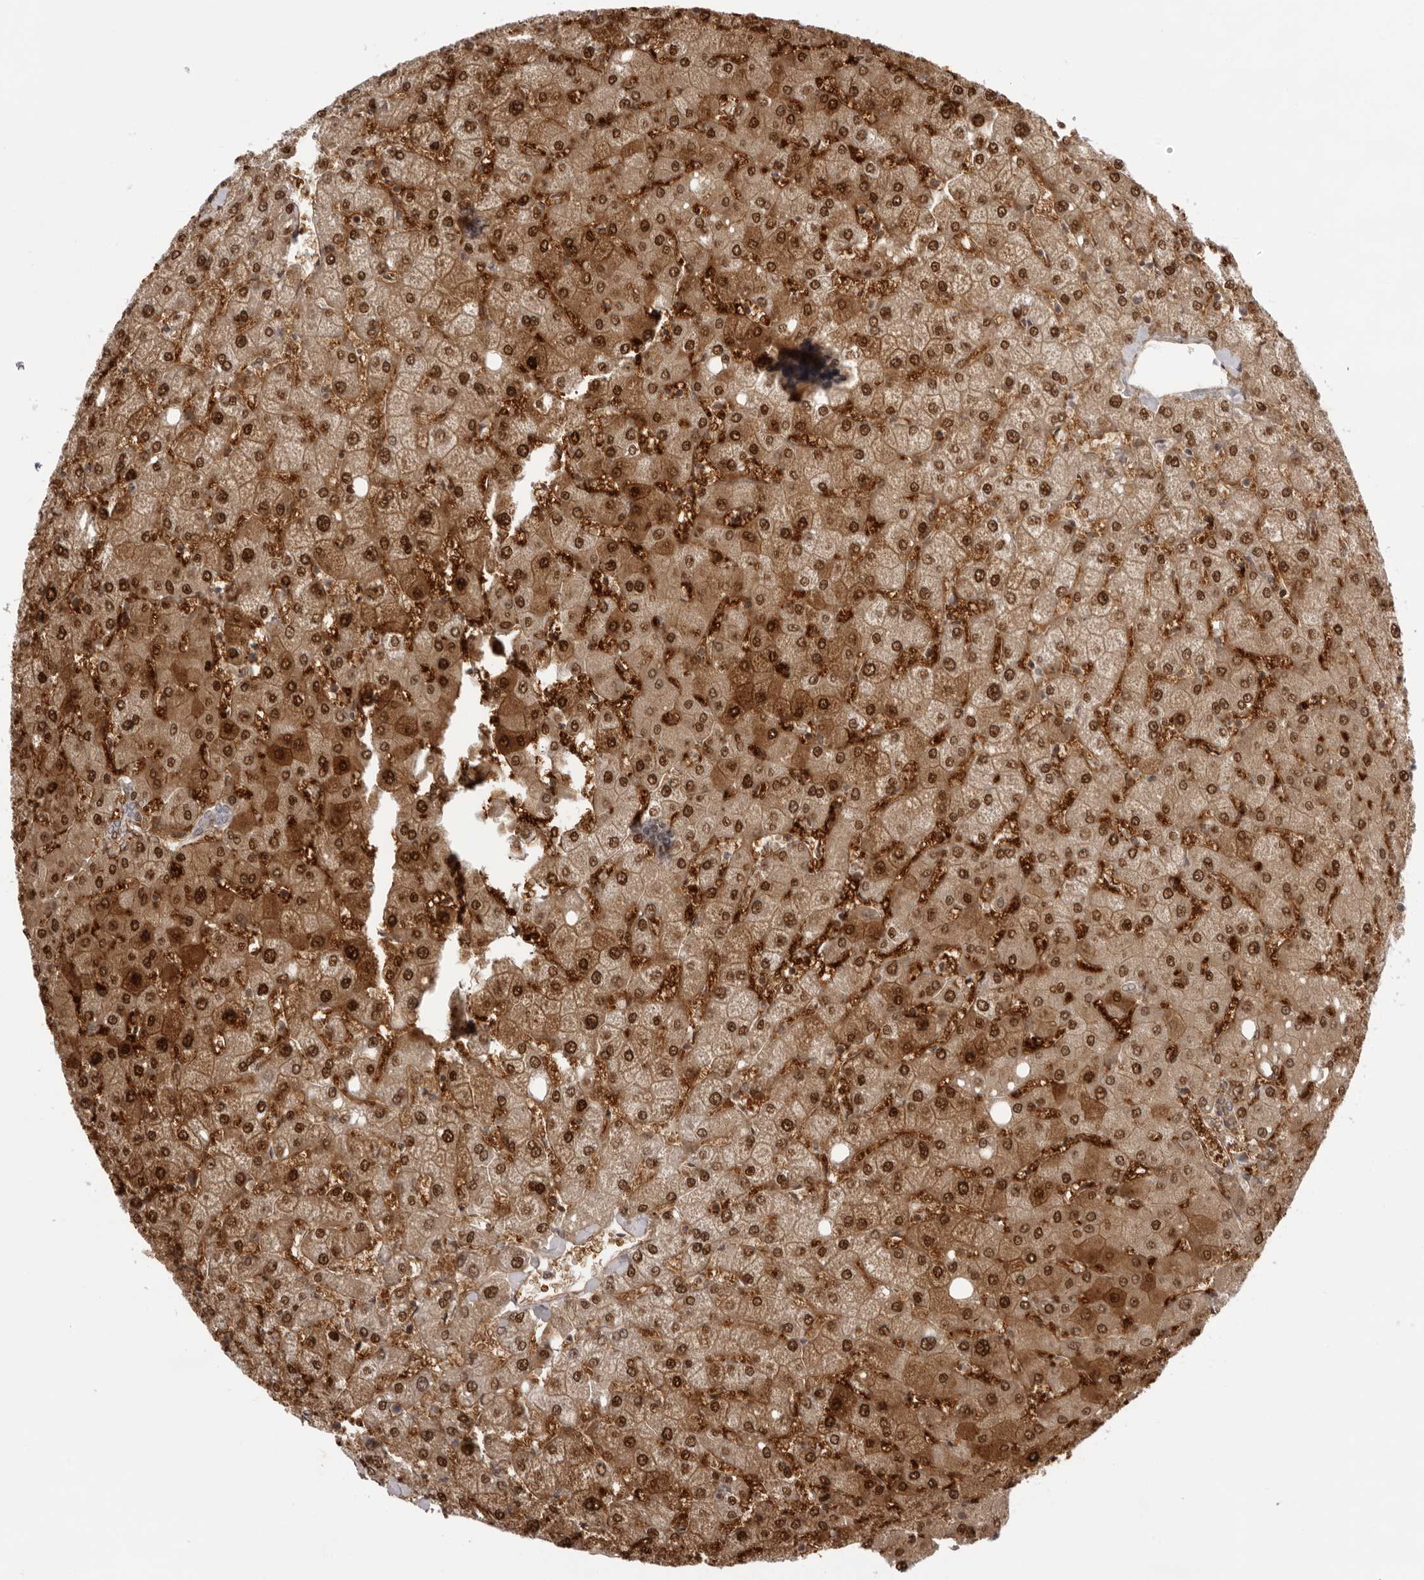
{"staining": {"intensity": "negative", "quantity": "none", "location": "none"}, "tissue": "liver", "cell_type": "Cholangiocytes", "image_type": "normal", "snomed": [{"axis": "morphology", "description": "Normal tissue, NOS"}, {"axis": "topography", "description": "Liver"}], "caption": "Micrograph shows no significant protein expression in cholangiocytes of benign liver.", "gene": "SPTA1", "patient": {"sex": "female", "age": 54}}